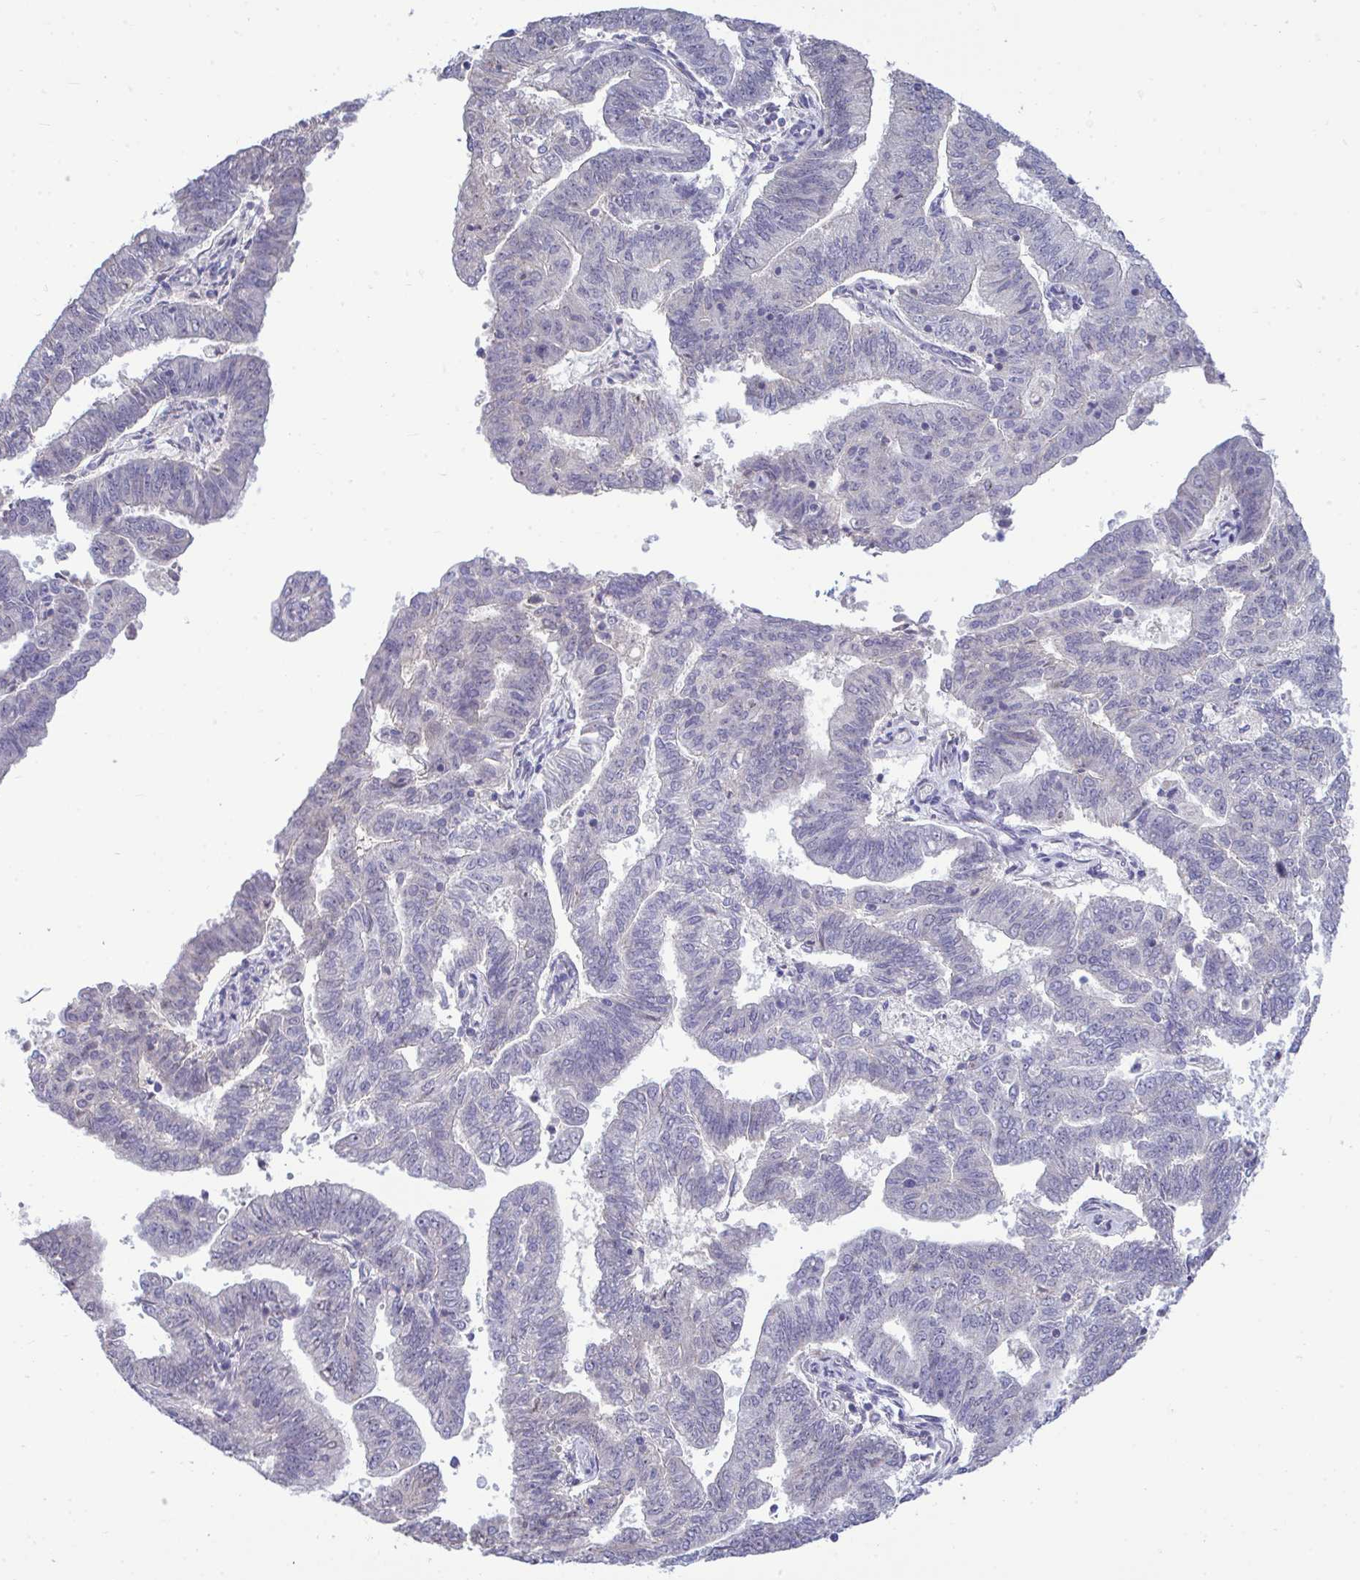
{"staining": {"intensity": "negative", "quantity": "none", "location": "none"}, "tissue": "endometrial cancer", "cell_type": "Tumor cells", "image_type": "cancer", "snomed": [{"axis": "morphology", "description": "Adenocarcinoma, NOS"}, {"axis": "topography", "description": "Endometrium"}], "caption": "DAB immunohistochemical staining of human endometrial cancer (adenocarcinoma) exhibits no significant staining in tumor cells.", "gene": "PIGK", "patient": {"sex": "female", "age": 82}}